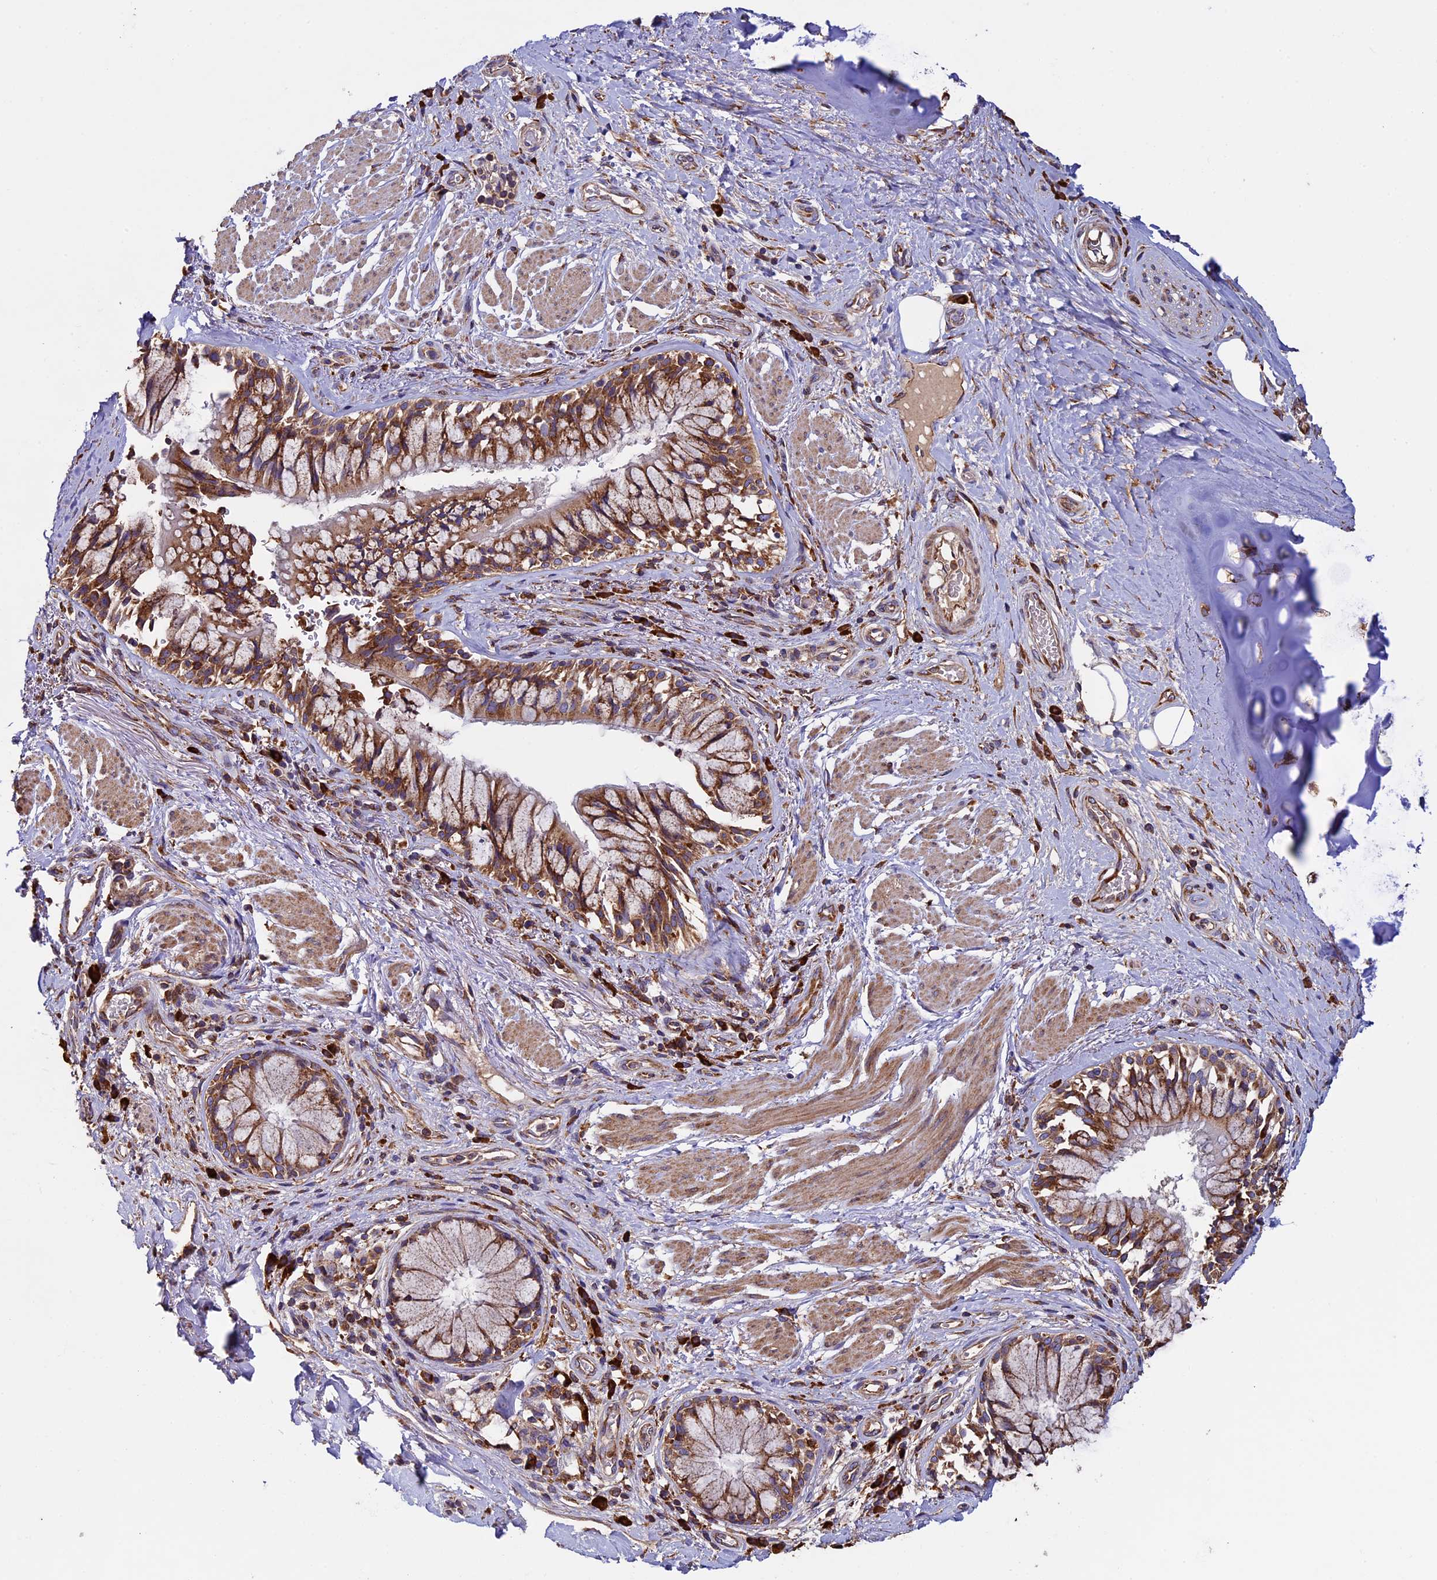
{"staining": {"intensity": "negative", "quantity": "none", "location": "none"}, "tissue": "adipose tissue", "cell_type": "Adipocytes", "image_type": "normal", "snomed": [{"axis": "morphology", "description": "Normal tissue, NOS"}, {"axis": "morphology", "description": "Squamous cell carcinoma, NOS"}, {"axis": "topography", "description": "Bronchus"}, {"axis": "topography", "description": "Lung"}], "caption": "Adipocytes show no significant positivity in normal adipose tissue. Brightfield microscopy of immunohistochemistry stained with DAB (brown) and hematoxylin (blue), captured at high magnification.", "gene": "BTBD3", "patient": {"sex": "male", "age": 64}}